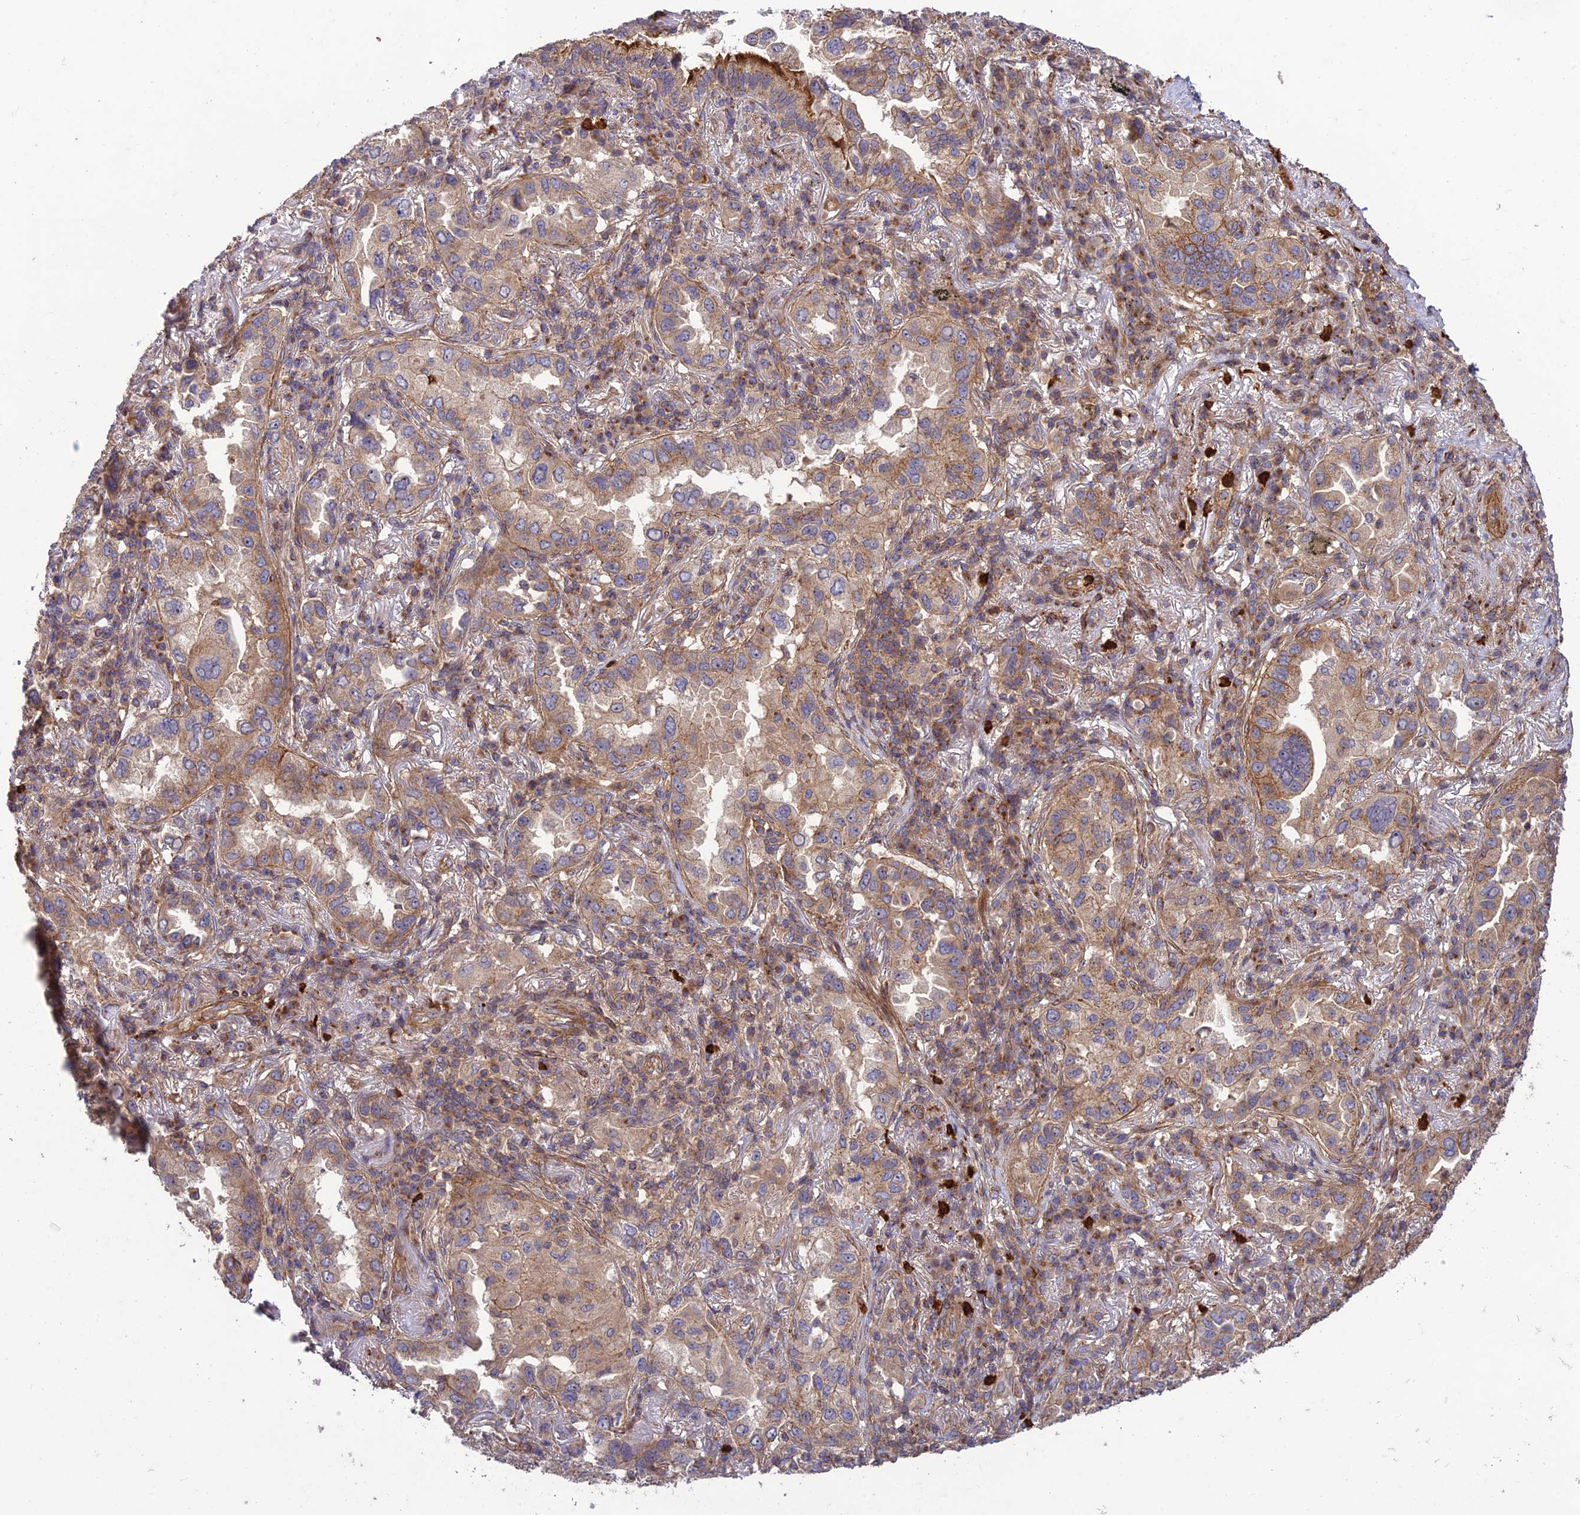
{"staining": {"intensity": "moderate", "quantity": ">75%", "location": "cytoplasmic/membranous"}, "tissue": "lung cancer", "cell_type": "Tumor cells", "image_type": "cancer", "snomed": [{"axis": "morphology", "description": "Adenocarcinoma, NOS"}, {"axis": "topography", "description": "Lung"}], "caption": "This histopathology image demonstrates immunohistochemistry staining of human lung cancer, with medium moderate cytoplasmic/membranous staining in about >75% of tumor cells.", "gene": "TMEM131L", "patient": {"sex": "female", "age": 69}}